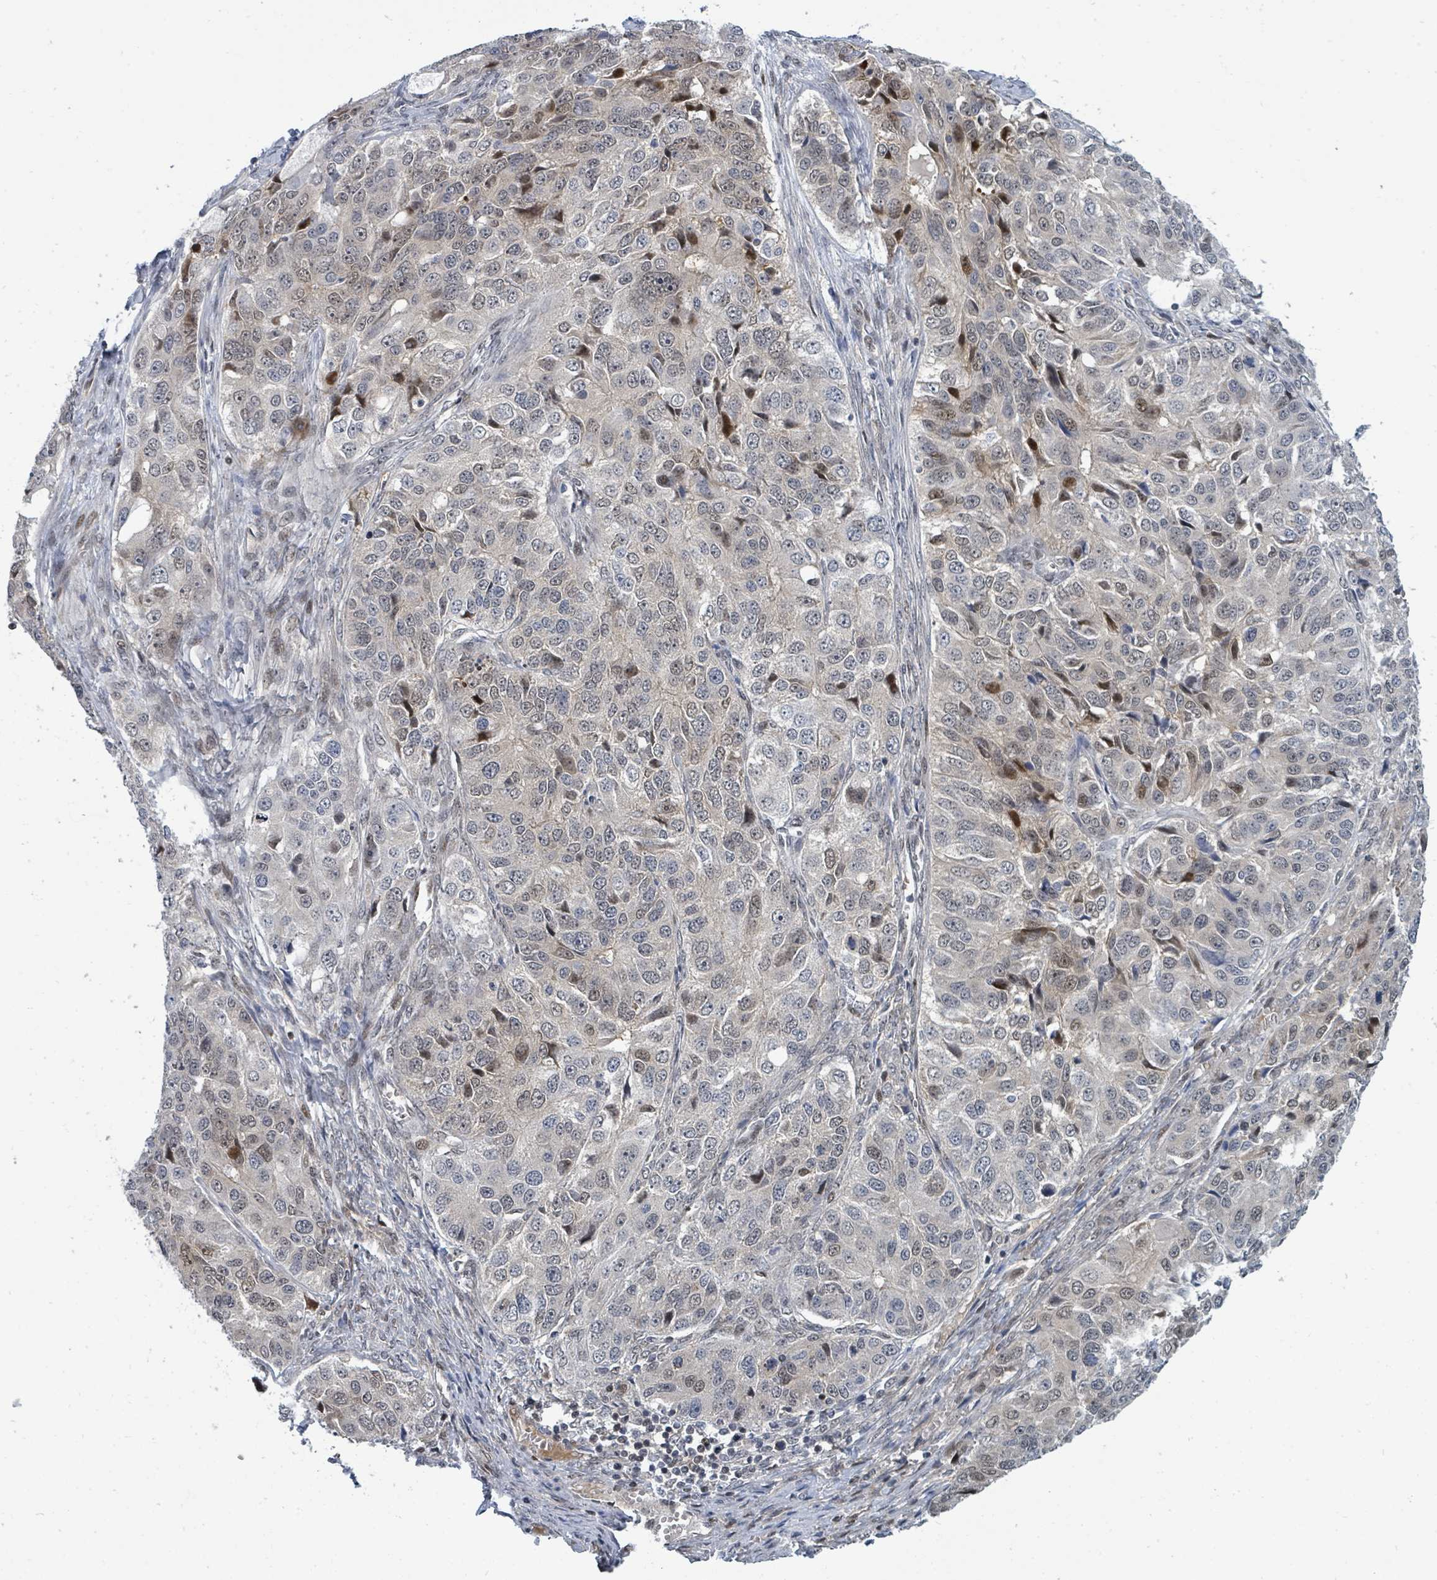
{"staining": {"intensity": "strong", "quantity": "<25%", "location": "nuclear"}, "tissue": "ovarian cancer", "cell_type": "Tumor cells", "image_type": "cancer", "snomed": [{"axis": "morphology", "description": "Carcinoma, endometroid"}, {"axis": "topography", "description": "Ovary"}], "caption": "DAB (3,3'-diaminobenzidine) immunohistochemical staining of human ovarian cancer displays strong nuclear protein positivity in approximately <25% of tumor cells. The staining was performed using DAB to visualize the protein expression in brown, while the nuclei were stained in blue with hematoxylin (Magnification: 20x).", "gene": "SUMO4", "patient": {"sex": "female", "age": 51}}